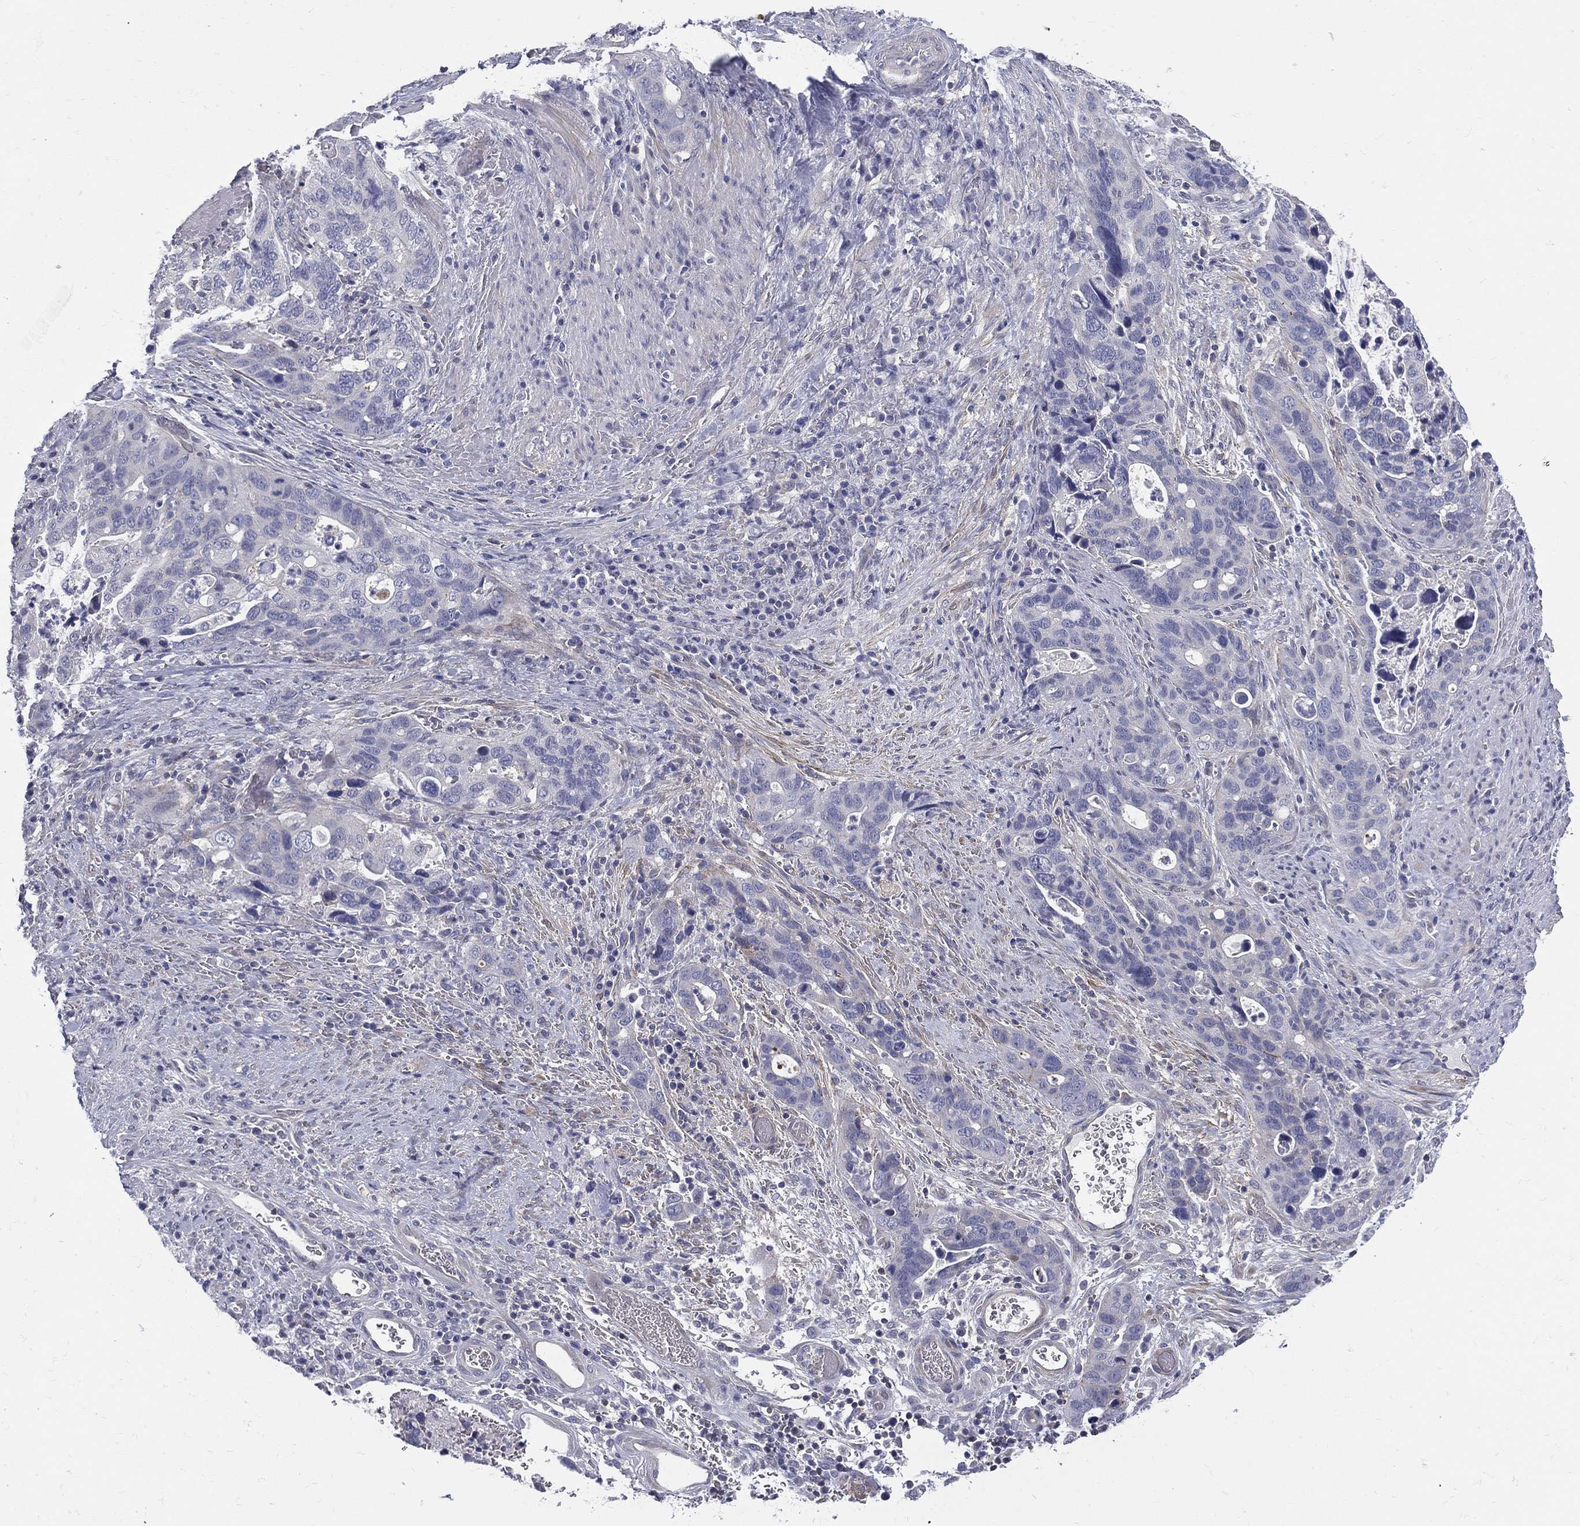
{"staining": {"intensity": "negative", "quantity": "none", "location": "none"}, "tissue": "stomach cancer", "cell_type": "Tumor cells", "image_type": "cancer", "snomed": [{"axis": "morphology", "description": "Adenocarcinoma, NOS"}, {"axis": "topography", "description": "Stomach"}], "caption": "IHC micrograph of human stomach adenocarcinoma stained for a protein (brown), which shows no positivity in tumor cells. (Stains: DAB (3,3'-diaminobenzidine) immunohistochemistry (IHC) with hematoxylin counter stain, Microscopy: brightfield microscopy at high magnification).", "gene": "ETNPPL", "patient": {"sex": "male", "age": 54}}